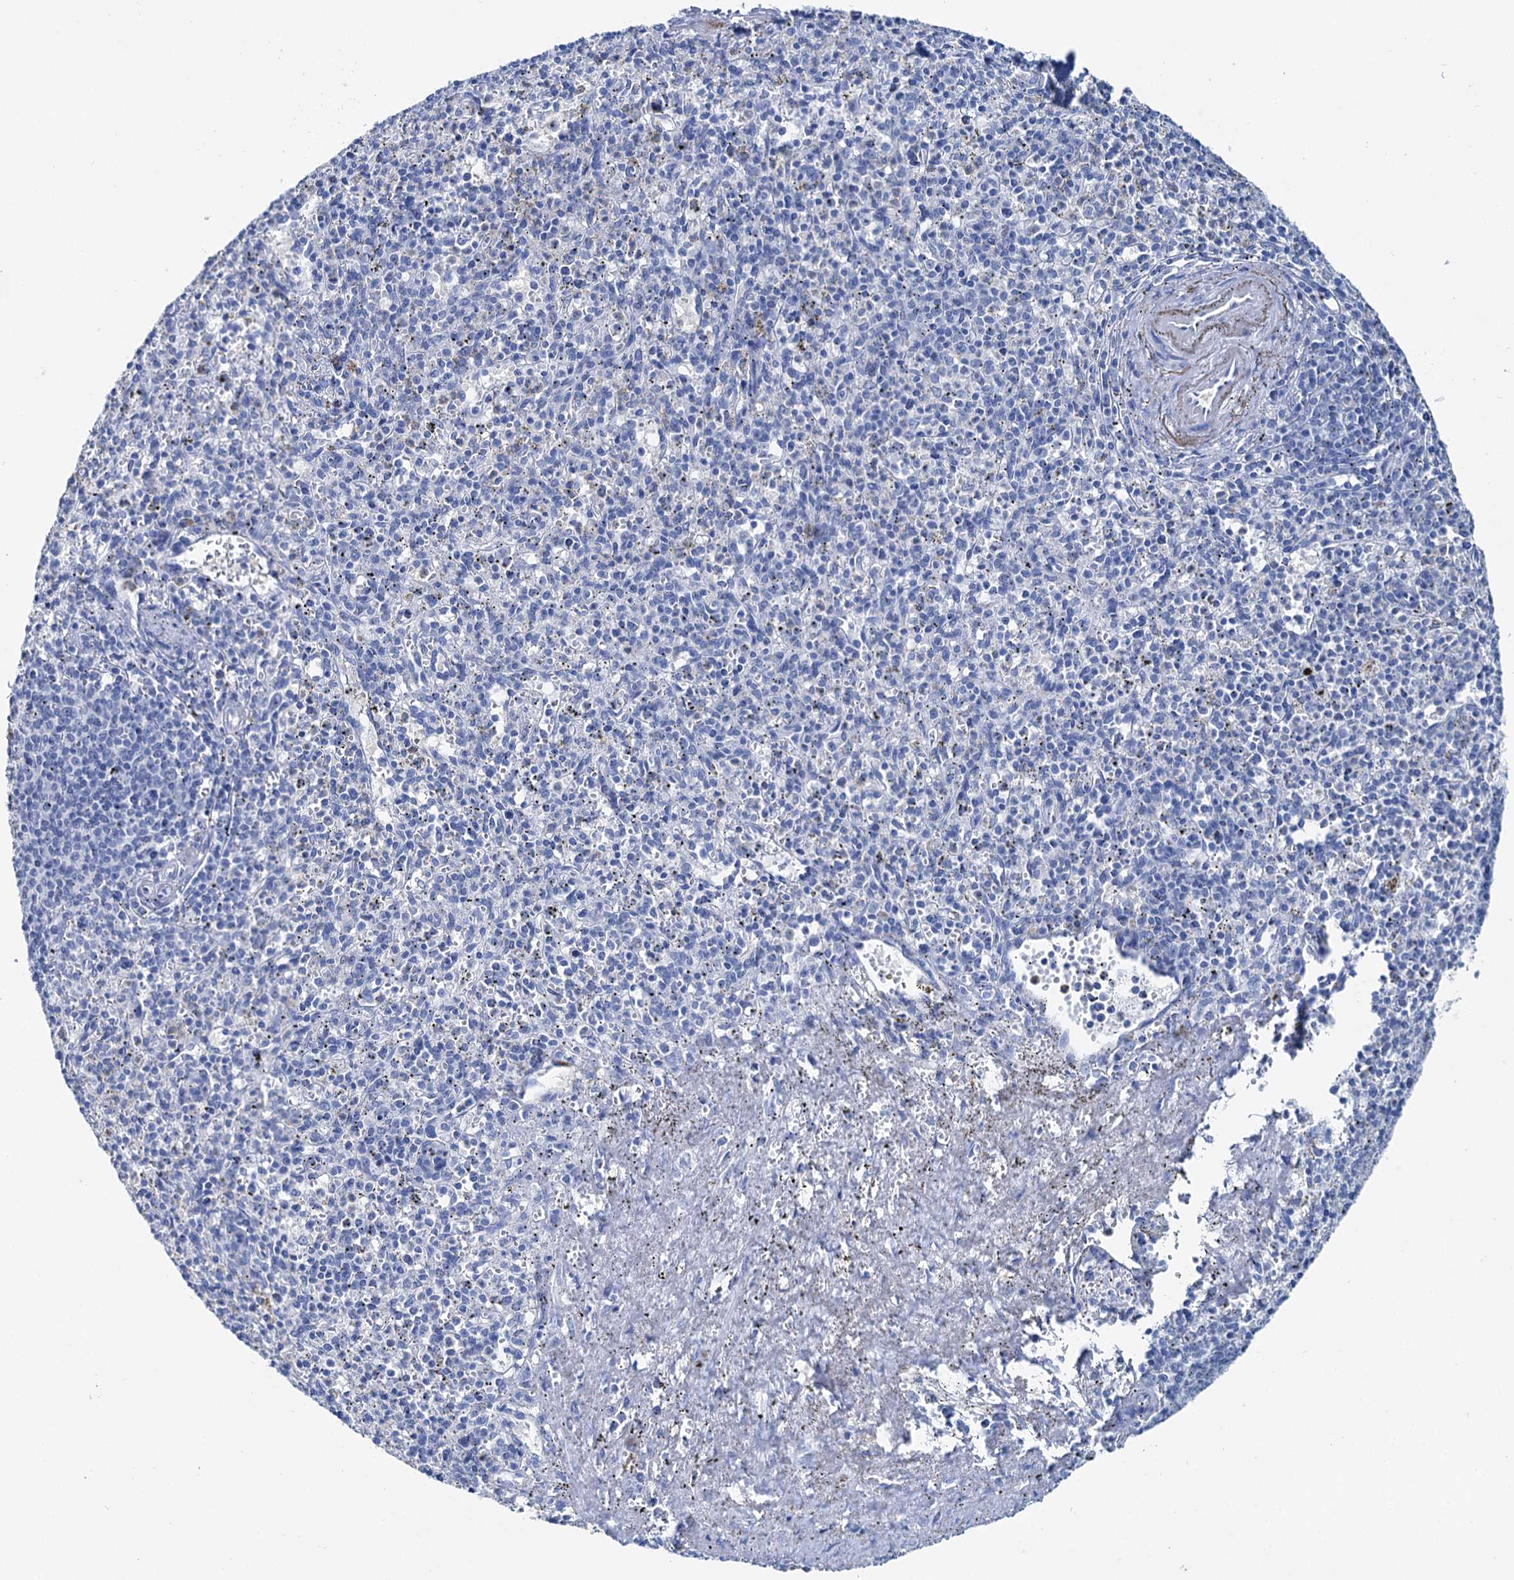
{"staining": {"intensity": "negative", "quantity": "none", "location": "none"}, "tissue": "spleen", "cell_type": "Cells in red pulp", "image_type": "normal", "snomed": [{"axis": "morphology", "description": "Normal tissue, NOS"}, {"axis": "topography", "description": "Spleen"}], "caption": "The immunohistochemistry (IHC) photomicrograph has no significant expression in cells in red pulp of spleen. (DAB (3,3'-diaminobenzidine) immunohistochemistry, high magnification).", "gene": "BRINP1", "patient": {"sex": "male", "age": 72}}